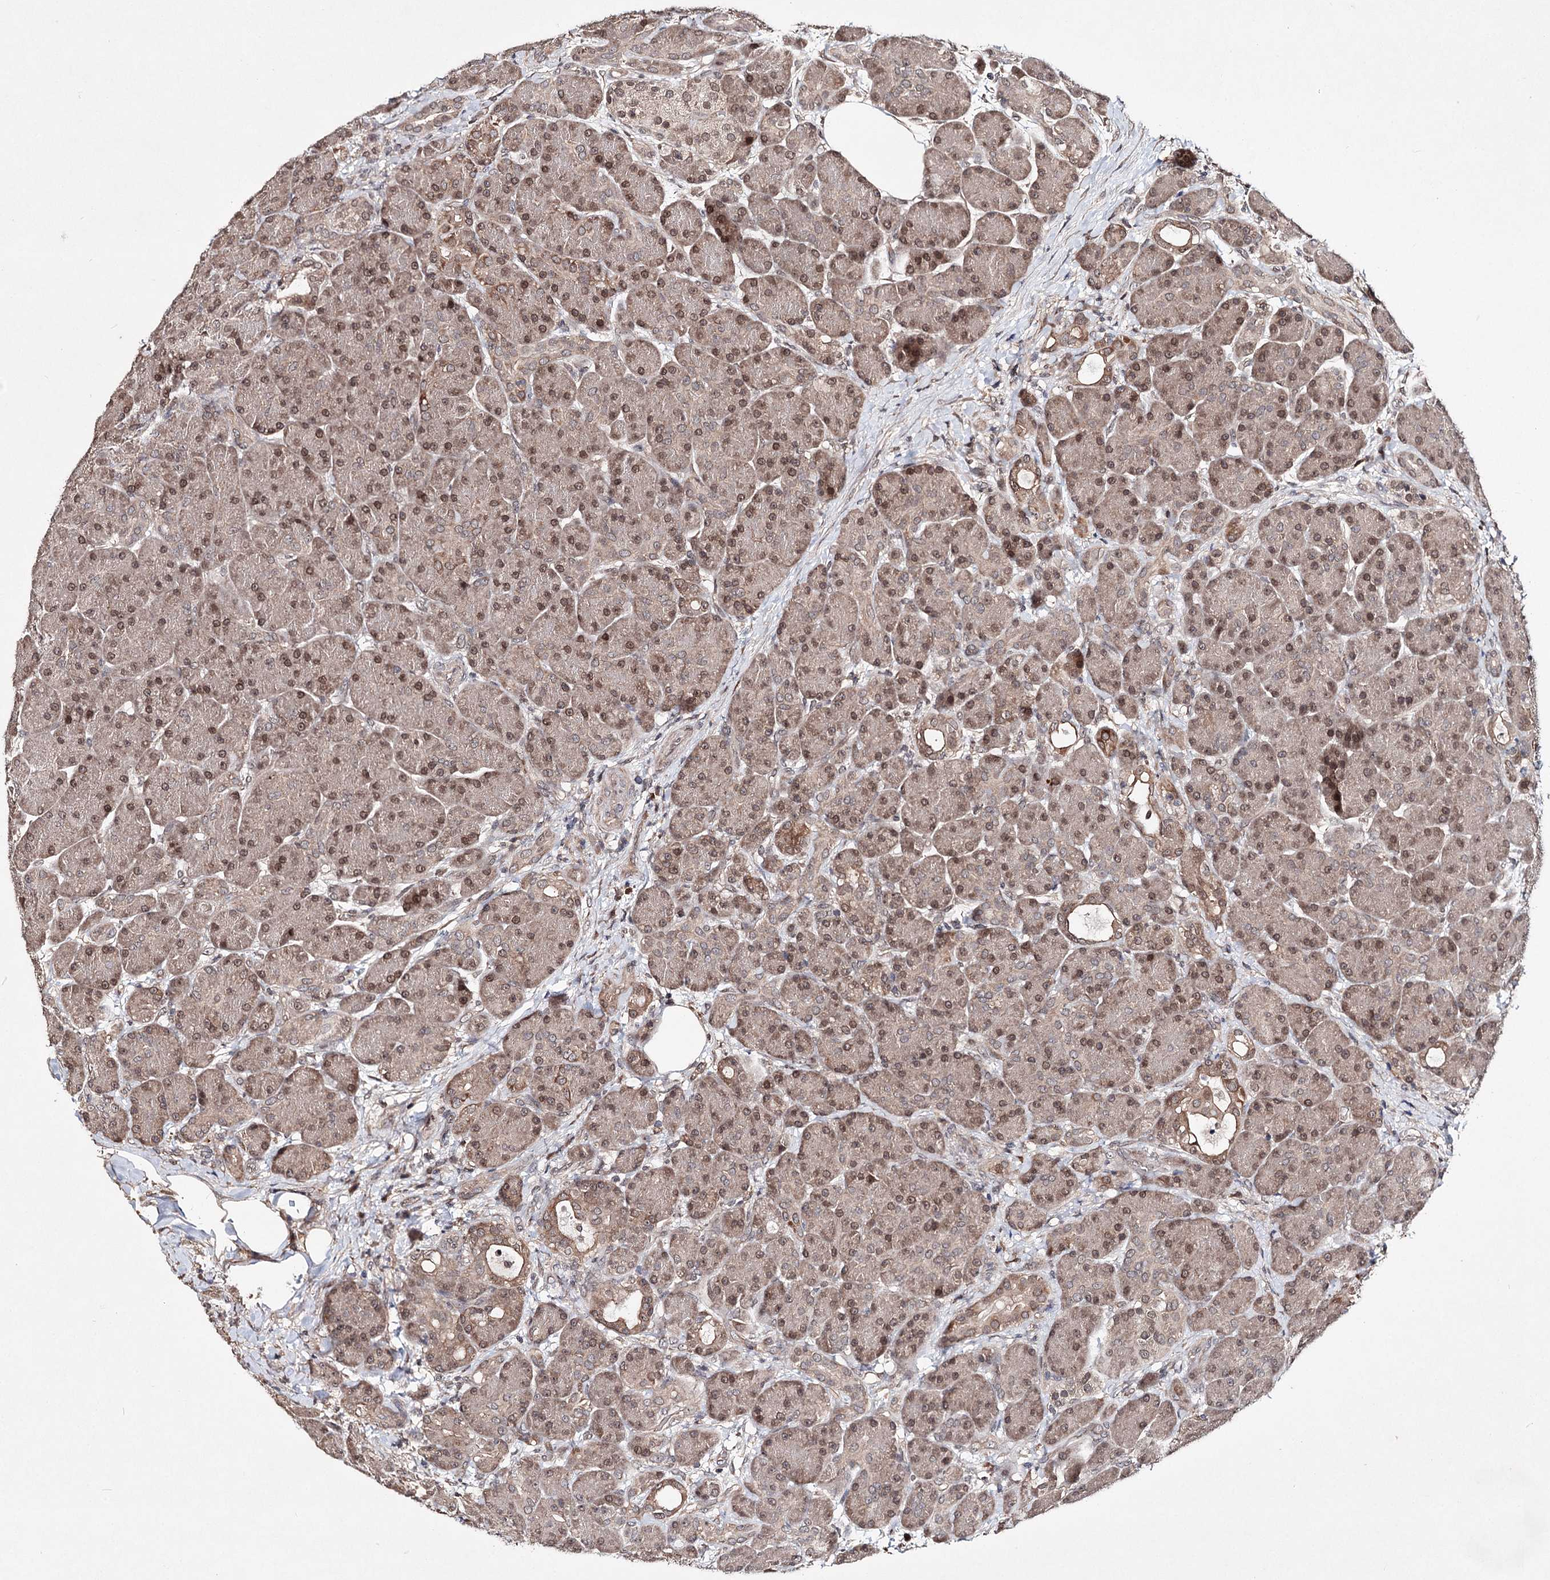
{"staining": {"intensity": "moderate", "quantity": "25%-75%", "location": "cytoplasmic/membranous,nuclear"}, "tissue": "pancreas", "cell_type": "Exocrine glandular cells", "image_type": "normal", "snomed": [{"axis": "morphology", "description": "Normal tissue, NOS"}, {"axis": "topography", "description": "Pancreas"}], "caption": "This photomicrograph reveals immunohistochemistry (IHC) staining of normal human pancreas, with medium moderate cytoplasmic/membranous,nuclear expression in approximately 25%-75% of exocrine glandular cells.", "gene": "NOPCHAP1", "patient": {"sex": "male", "age": 63}}